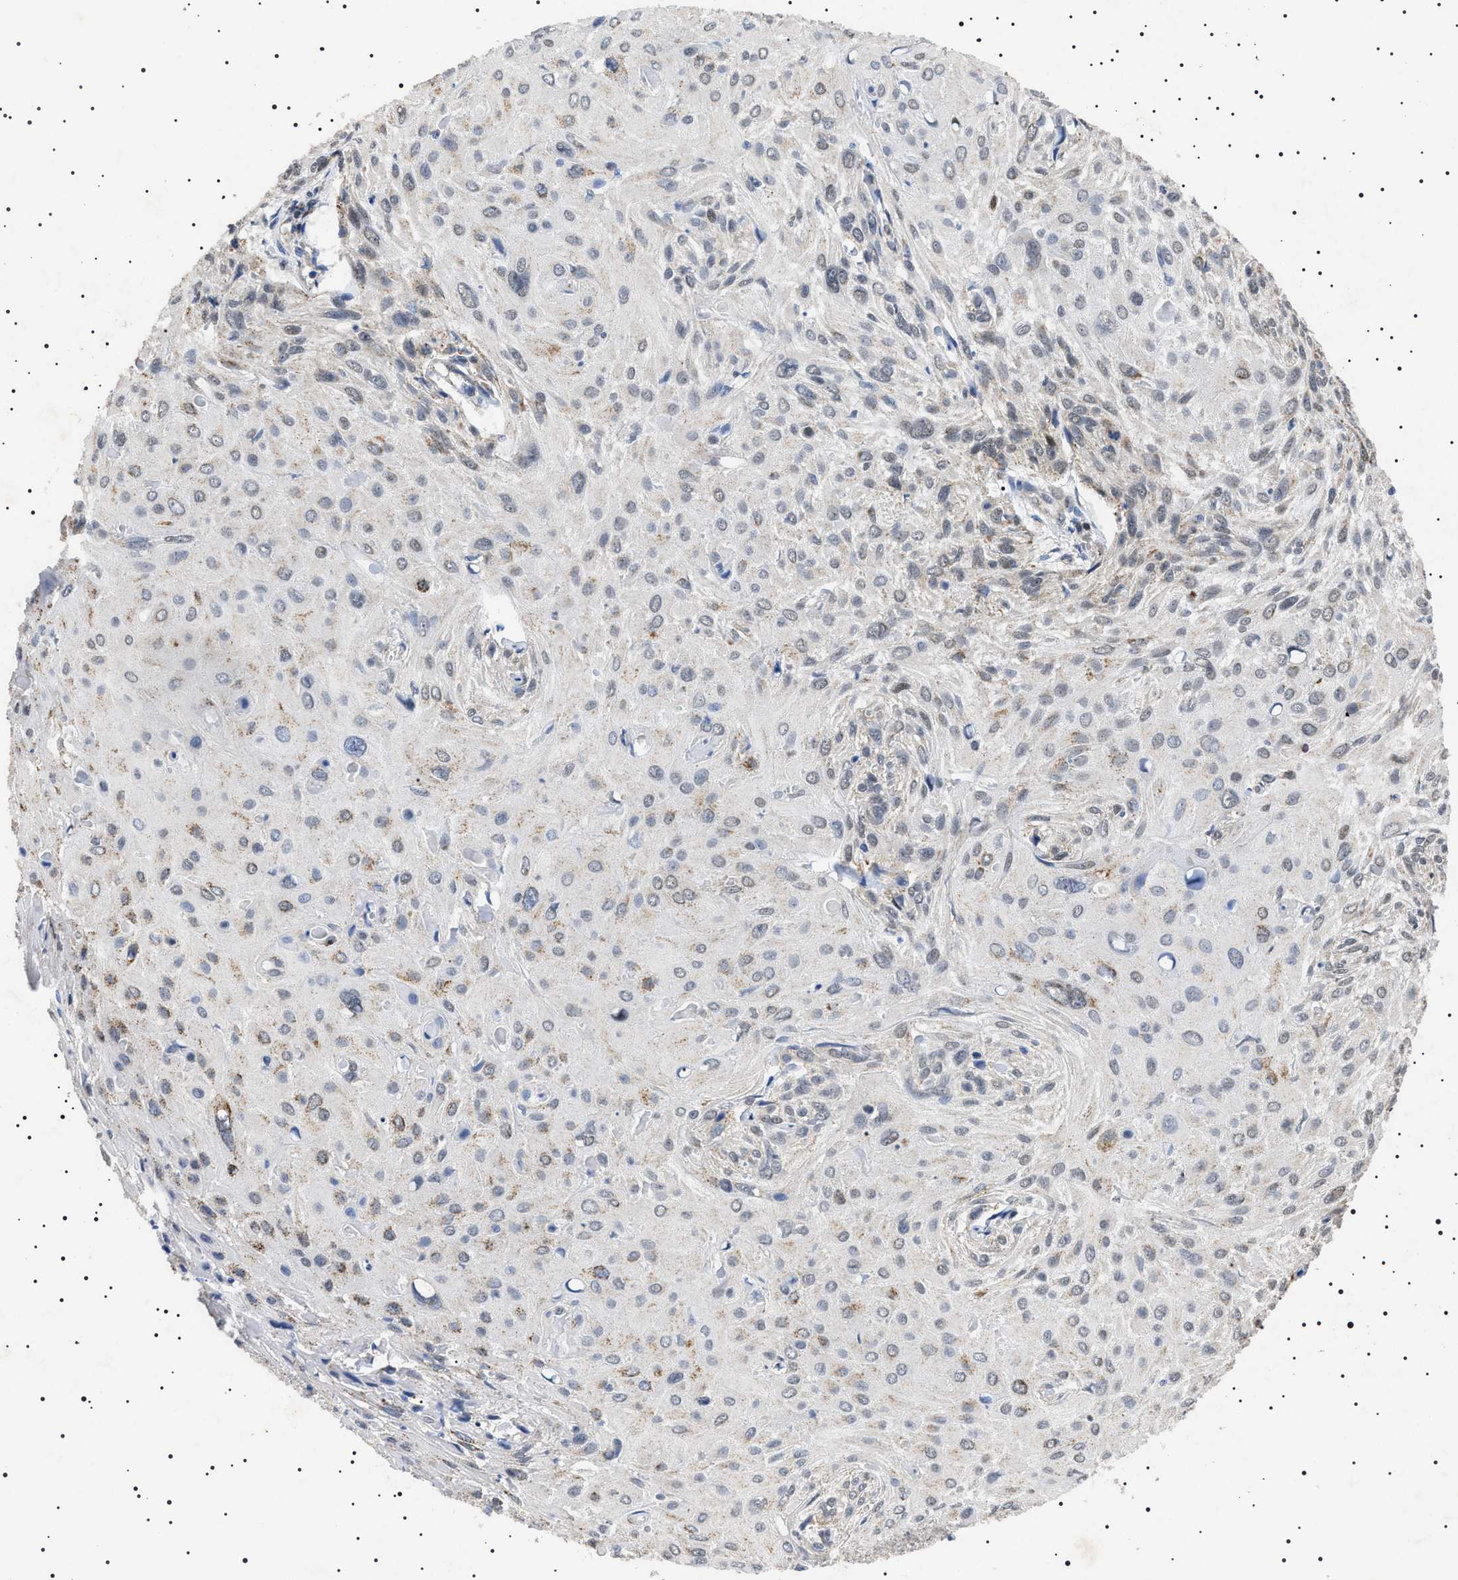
{"staining": {"intensity": "negative", "quantity": "none", "location": "none"}, "tissue": "cervical cancer", "cell_type": "Tumor cells", "image_type": "cancer", "snomed": [{"axis": "morphology", "description": "Squamous cell carcinoma, NOS"}, {"axis": "topography", "description": "Cervix"}], "caption": "Squamous cell carcinoma (cervical) was stained to show a protein in brown. There is no significant staining in tumor cells. The staining is performed using DAB brown chromogen with nuclei counter-stained in using hematoxylin.", "gene": "RAB34", "patient": {"sex": "female", "age": 51}}